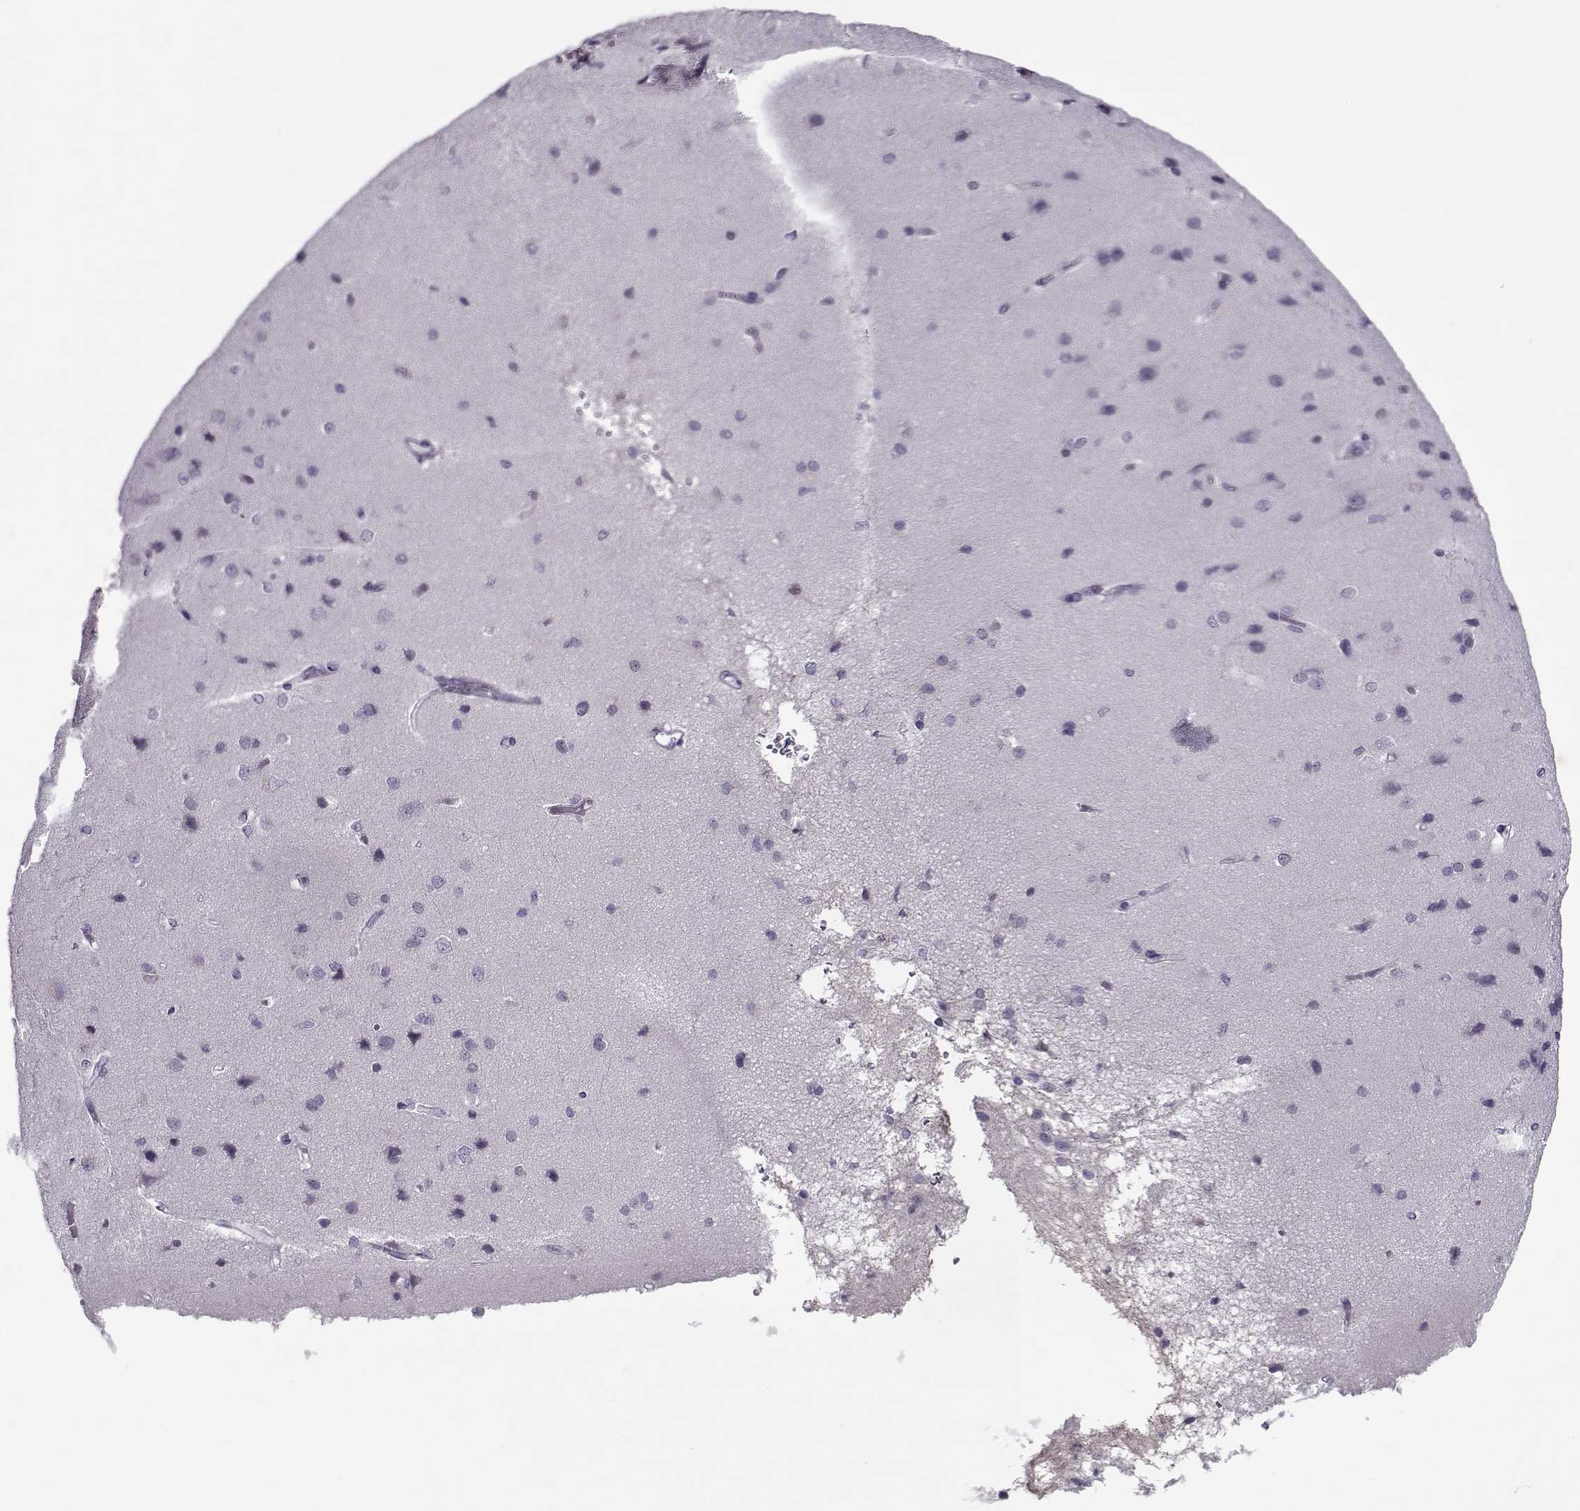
{"staining": {"intensity": "negative", "quantity": "none", "location": "none"}, "tissue": "cerebral cortex", "cell_type": "Endothelial cells", "image_type": "normal", "snomed": [{"axis": "morphology", "description": "Normal tissue, NOS"}, {"axis": "topography", "description": "Cerebral cortex"}], "caption": "Cerebral cortex was stained to show a protein in brown. There is no significant staining in endothelial cells. (DAB (3,3'-diaminobenzidine) immunohistochemistry (IHC), high magnification).", "gene": "CIBAR1", "patient": {"sex": "male", "age": 37}}